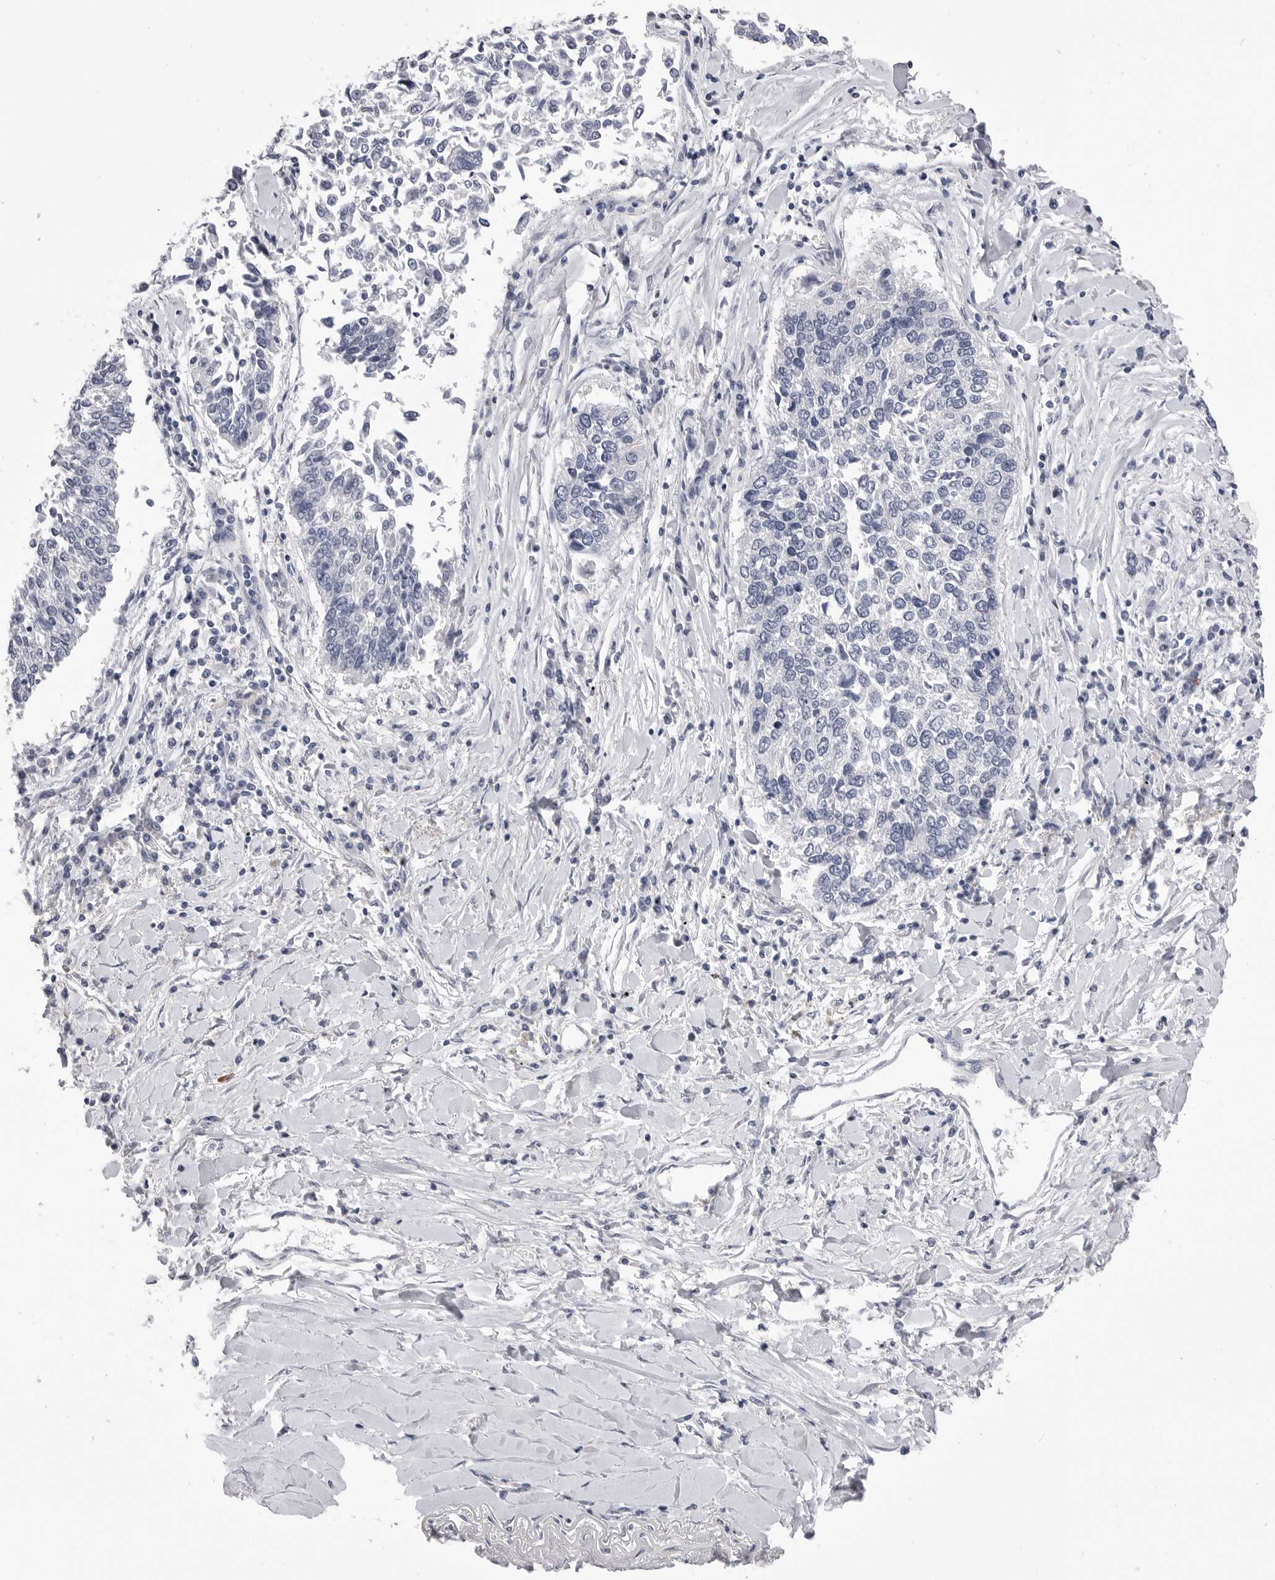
{"staining": {"intensity": "negative", "quantity": "none", "location": "none"}, "tissue": "lung cancer", "cell_type": "Tumor cells", "image_type": "cancer", "snomed": [{"axis": "morphology", "description": "Normal tissue, NOS"}, {"axis": "morphology", "description": "Squamous cell carcinoma, NOS"}, {"axis": "topography", "description": "Cartilage tissue"}, {"axis": "topography", "description": "Bronchus"}, {"axis": "topography", "description": "Lung"}, {"axis": "topography", "description": "Peripheral nerve tissue"}], "caption": "Immunohistochemistry micrograph of squamous cell carcinoma (lung) stained for a protein (brown), which shows no positivity in tumor cells. (DAB (3,3'-diaminobenzidine) immunohistochemistry (IHC) visualized using brightfield microscopy, high magnification).", "gene": "DLGAP3", "patient": {"sex": "female", "age": 49}}